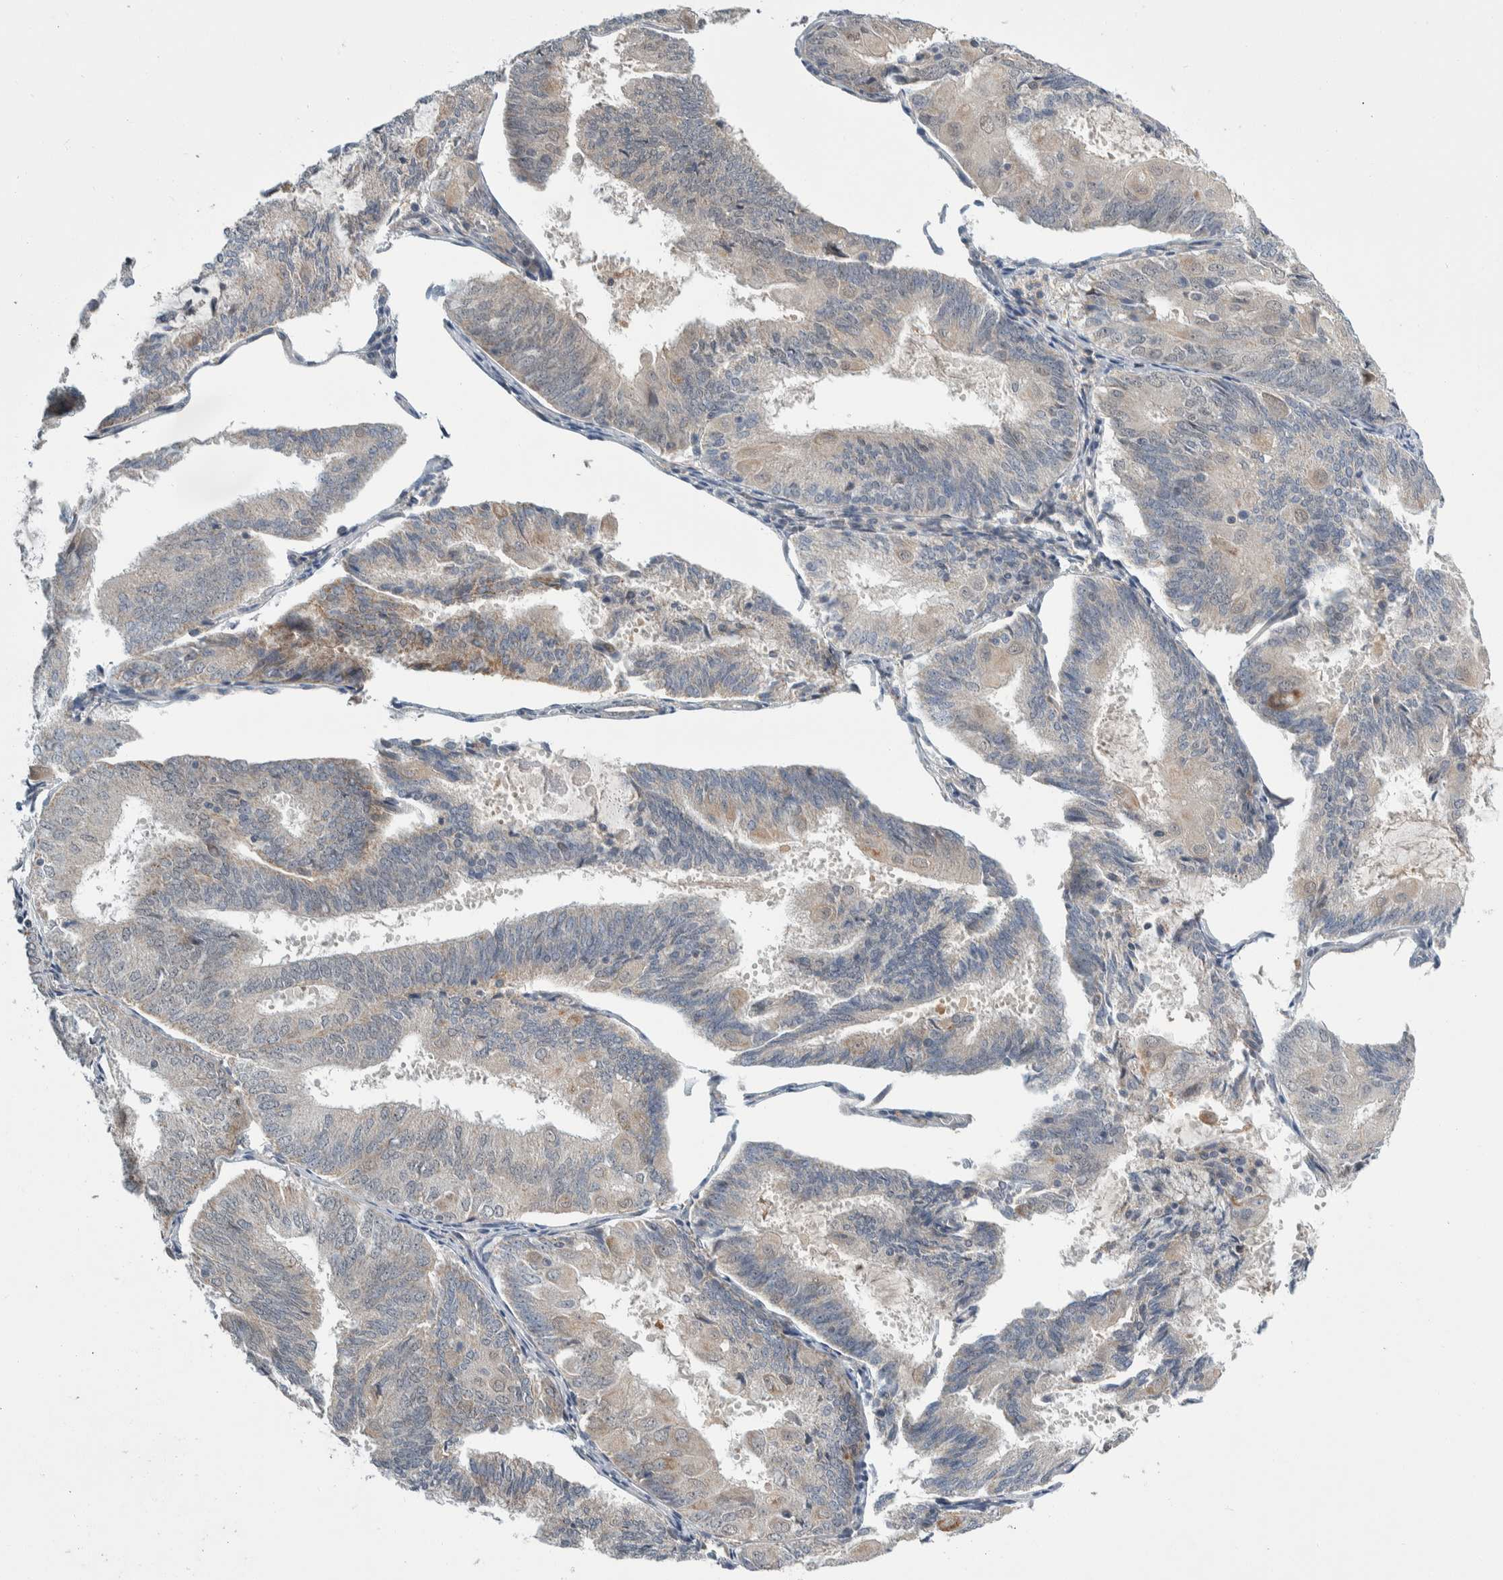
{"staining": {"intensity": "weak", "quantity": "<25%", "location": "cytoplasmic/membranous"}, "tissue": "endometrial cancer", "cell_type": "Tumor cells", "image_type": "cancer", "snomed": [{"axis": "morphology", "description": "Adenocarcinoma, NOS"}, {"axis": "topography", "description": "Endometrium"}], "caption": "A histopathology image of endometrial cancer stained for a protein exhibits no brown staining in tumor cells. The staining was performed using DAB to visualize the protein expression in brown, while the nuclei were stained in blue with hematoxylin (Magnification: 20x).", "gene": "SHPK", "patient": {"sex": "female", "age": 81}}